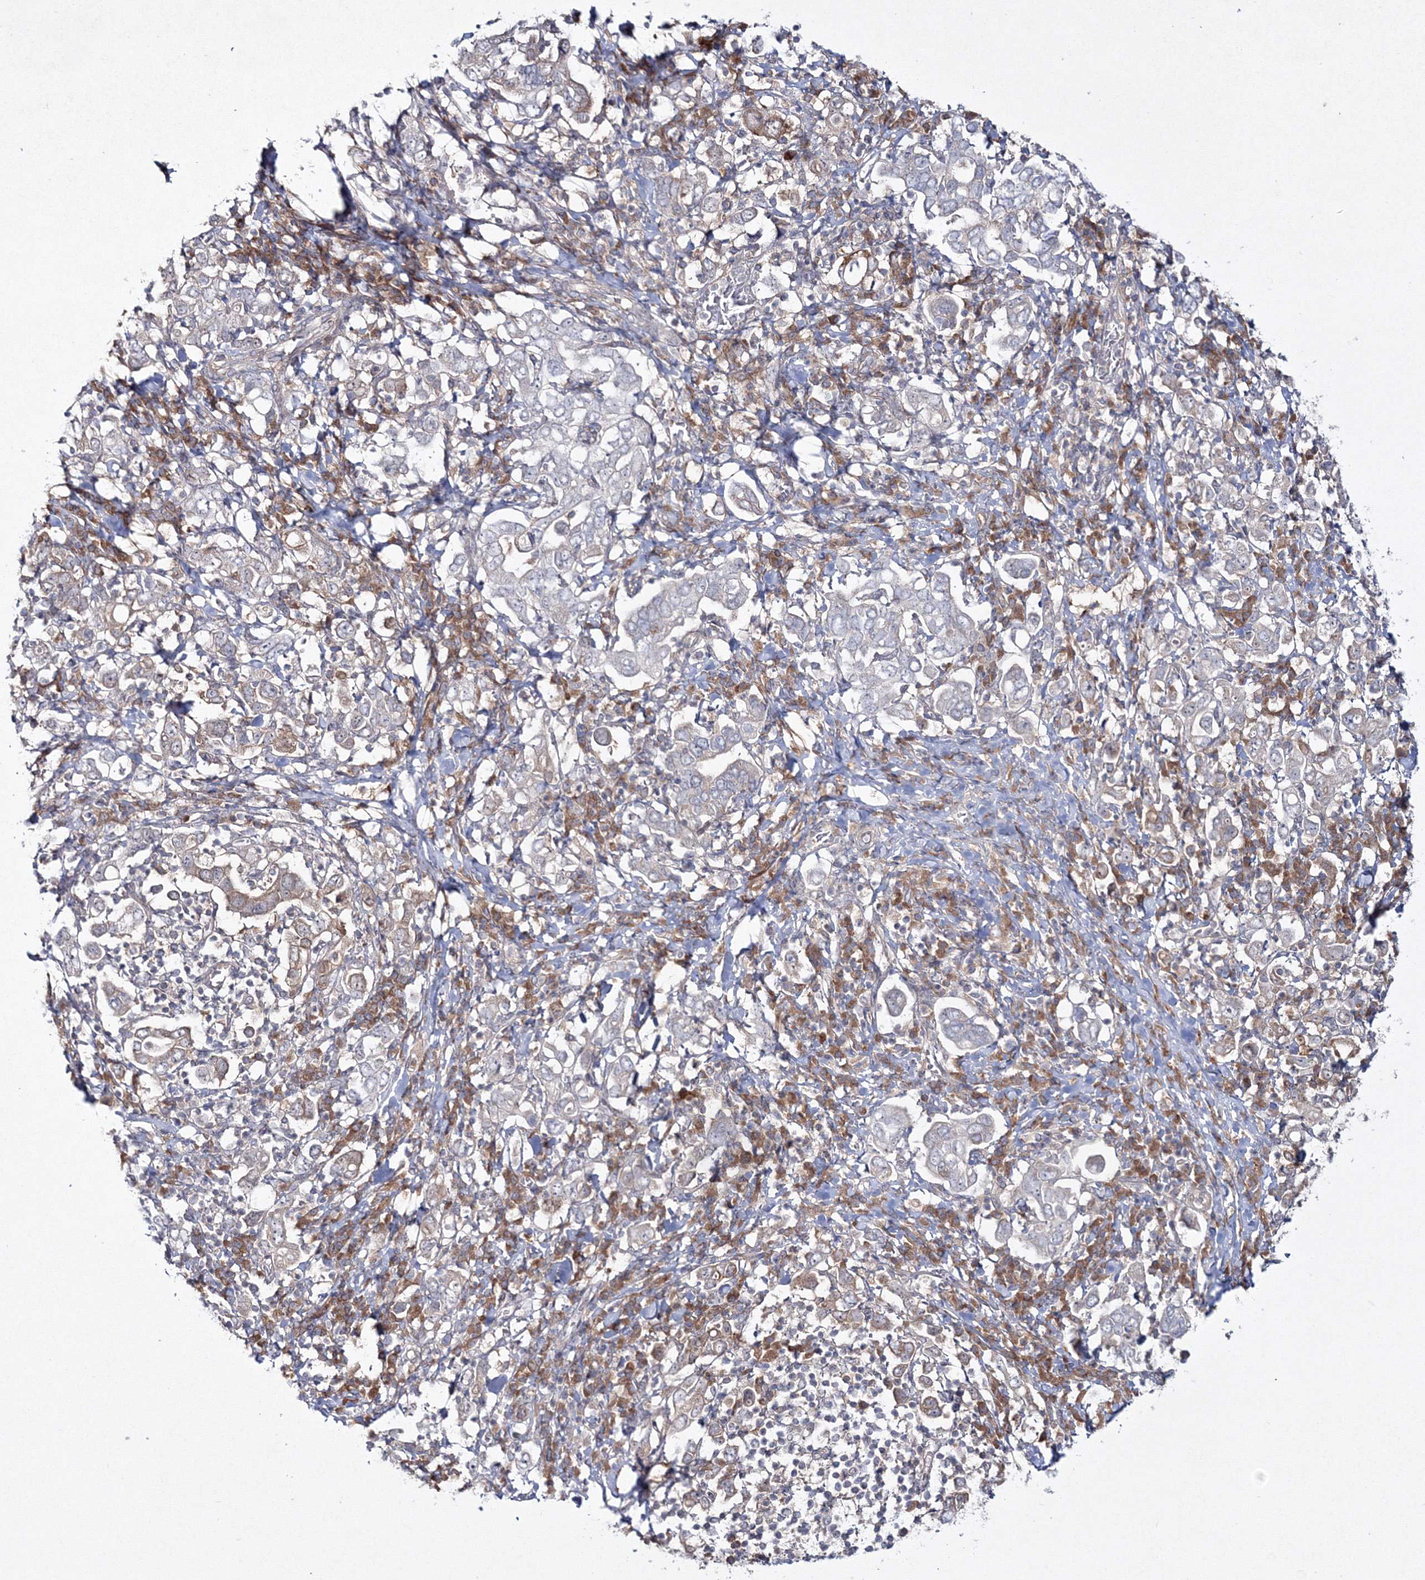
{"staining": {"intensity": "moderate", "quantity": "<25%", "location": "cytoplasmic/membranous"}, "tissue": "stomach cancer", "cell_type": "Tumor cells", "image_type": "cancer", "snomed": [{"axis": "morphology", "description": "Adenocarcinoma, NOS"}, {"axis": "topography", "description": "Stomach, upper"}], "caption": "Approximately <25% of tumor cells in human stomach cancer display moderate cytoplasmic/membranous protein staining as visualized by brown immunohistochemical staining.", "gene": "IPMK", "patient": {"sex": "male", "age": 62}}